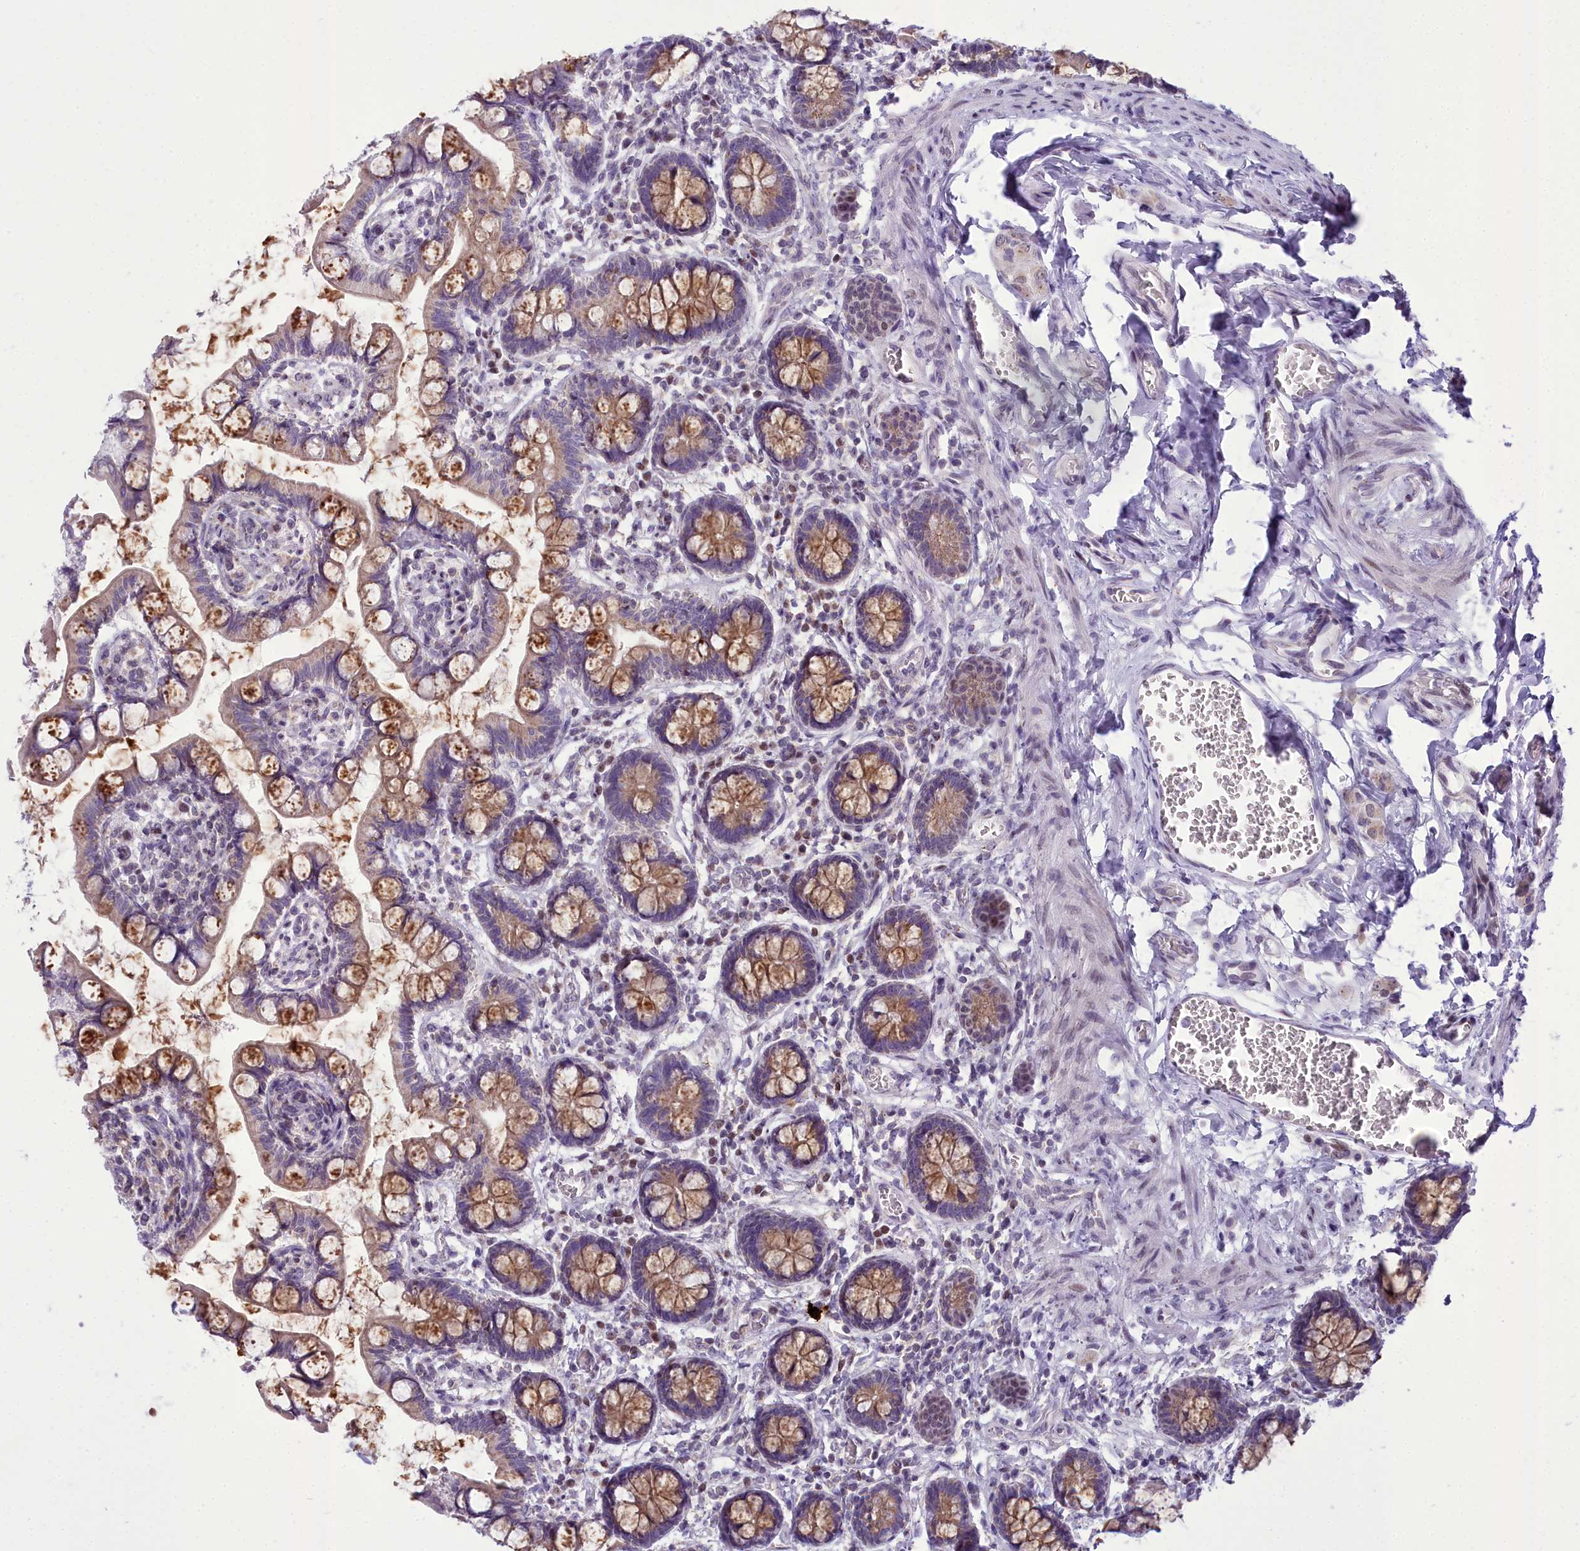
{"staining": {"intensity": "strong", "quantity": "25%-75%", "location": "cytoplasmic/membranous"}, "tissue": "small intestine", "cell_type": "Glandular cells", "image_type": "normal", "snomed": [{"axis": "morphology", "description": "Normal tissue, NOS"}, {"axis": "topography", "description": "Small intestine"}], "caption": "The histopathology image exhibits a brown stain indicating the presence of a protein in the cytoplasmic/membranous of glandular cells in small intestine.", "gene": "B9D2", "patient": {"sex": "male", "age": 52}}